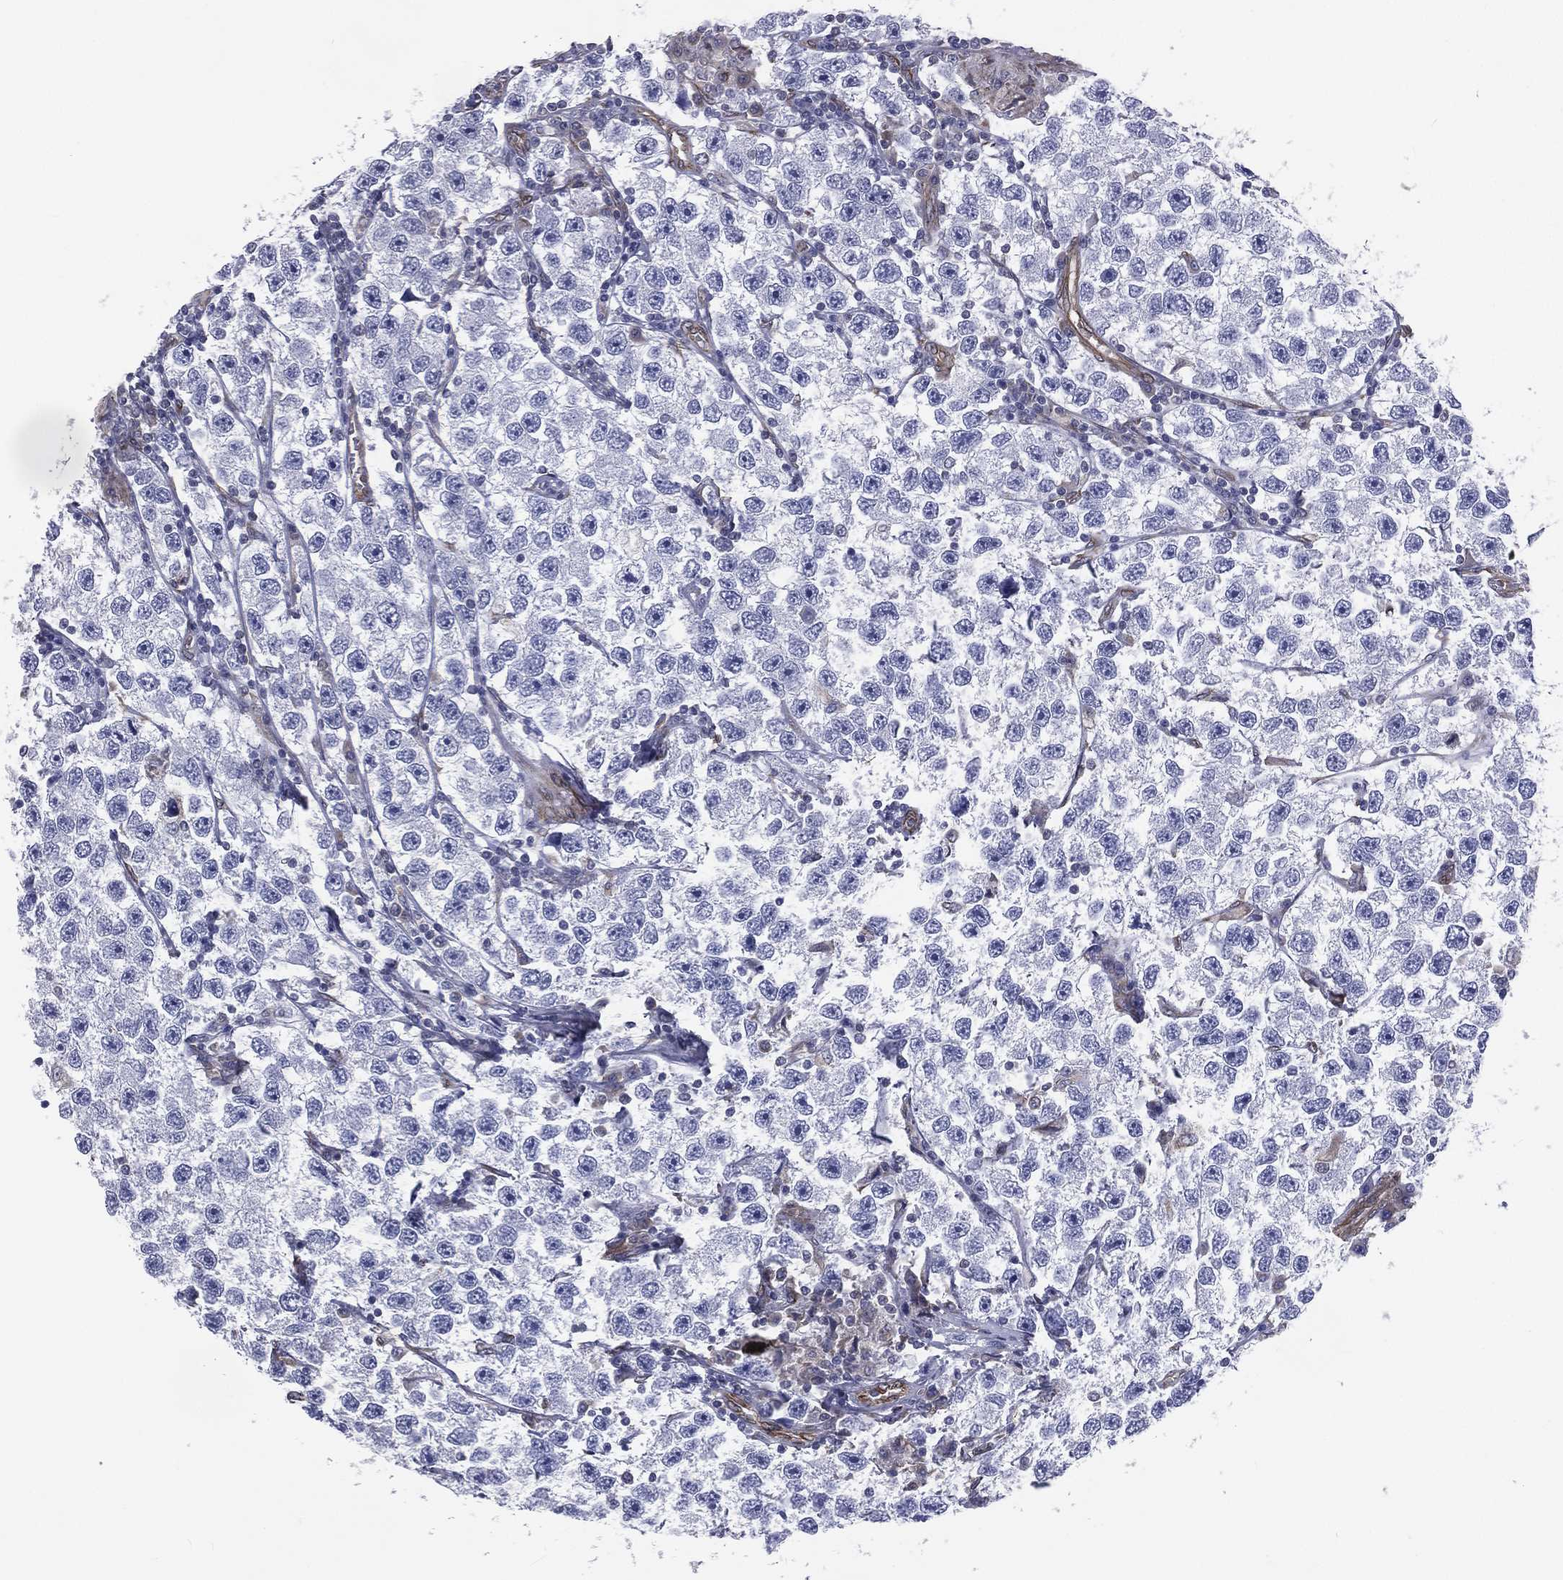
{"staining": {"intensity": "negative", "quantity": "none", "location": "none"}, "tissue": "testis cancer", "cell_type": "Tumor cells", "image_type": "cancer", "snomed": [{"axis": "morphology", "description": "Seminoma, NOS"}, {"axis": "topography", "description": "Testis"}], "caption": "High magnification brightfield microscopy of testis cancer (seminoma) stained with DAB (3,3'-diaminobenzidine) (brown) and counterstained with hematoxylin (blue): tumor cells show no significant expression. Brightfield microscopy of immunohistochemistry stained with DAB (3,3'-diaminobenzidine) (brown) and hematoxylin (blue), captured at high magnification.", "gene": "PGRMC1", "patient": {"sex": "male", "age": 26}}